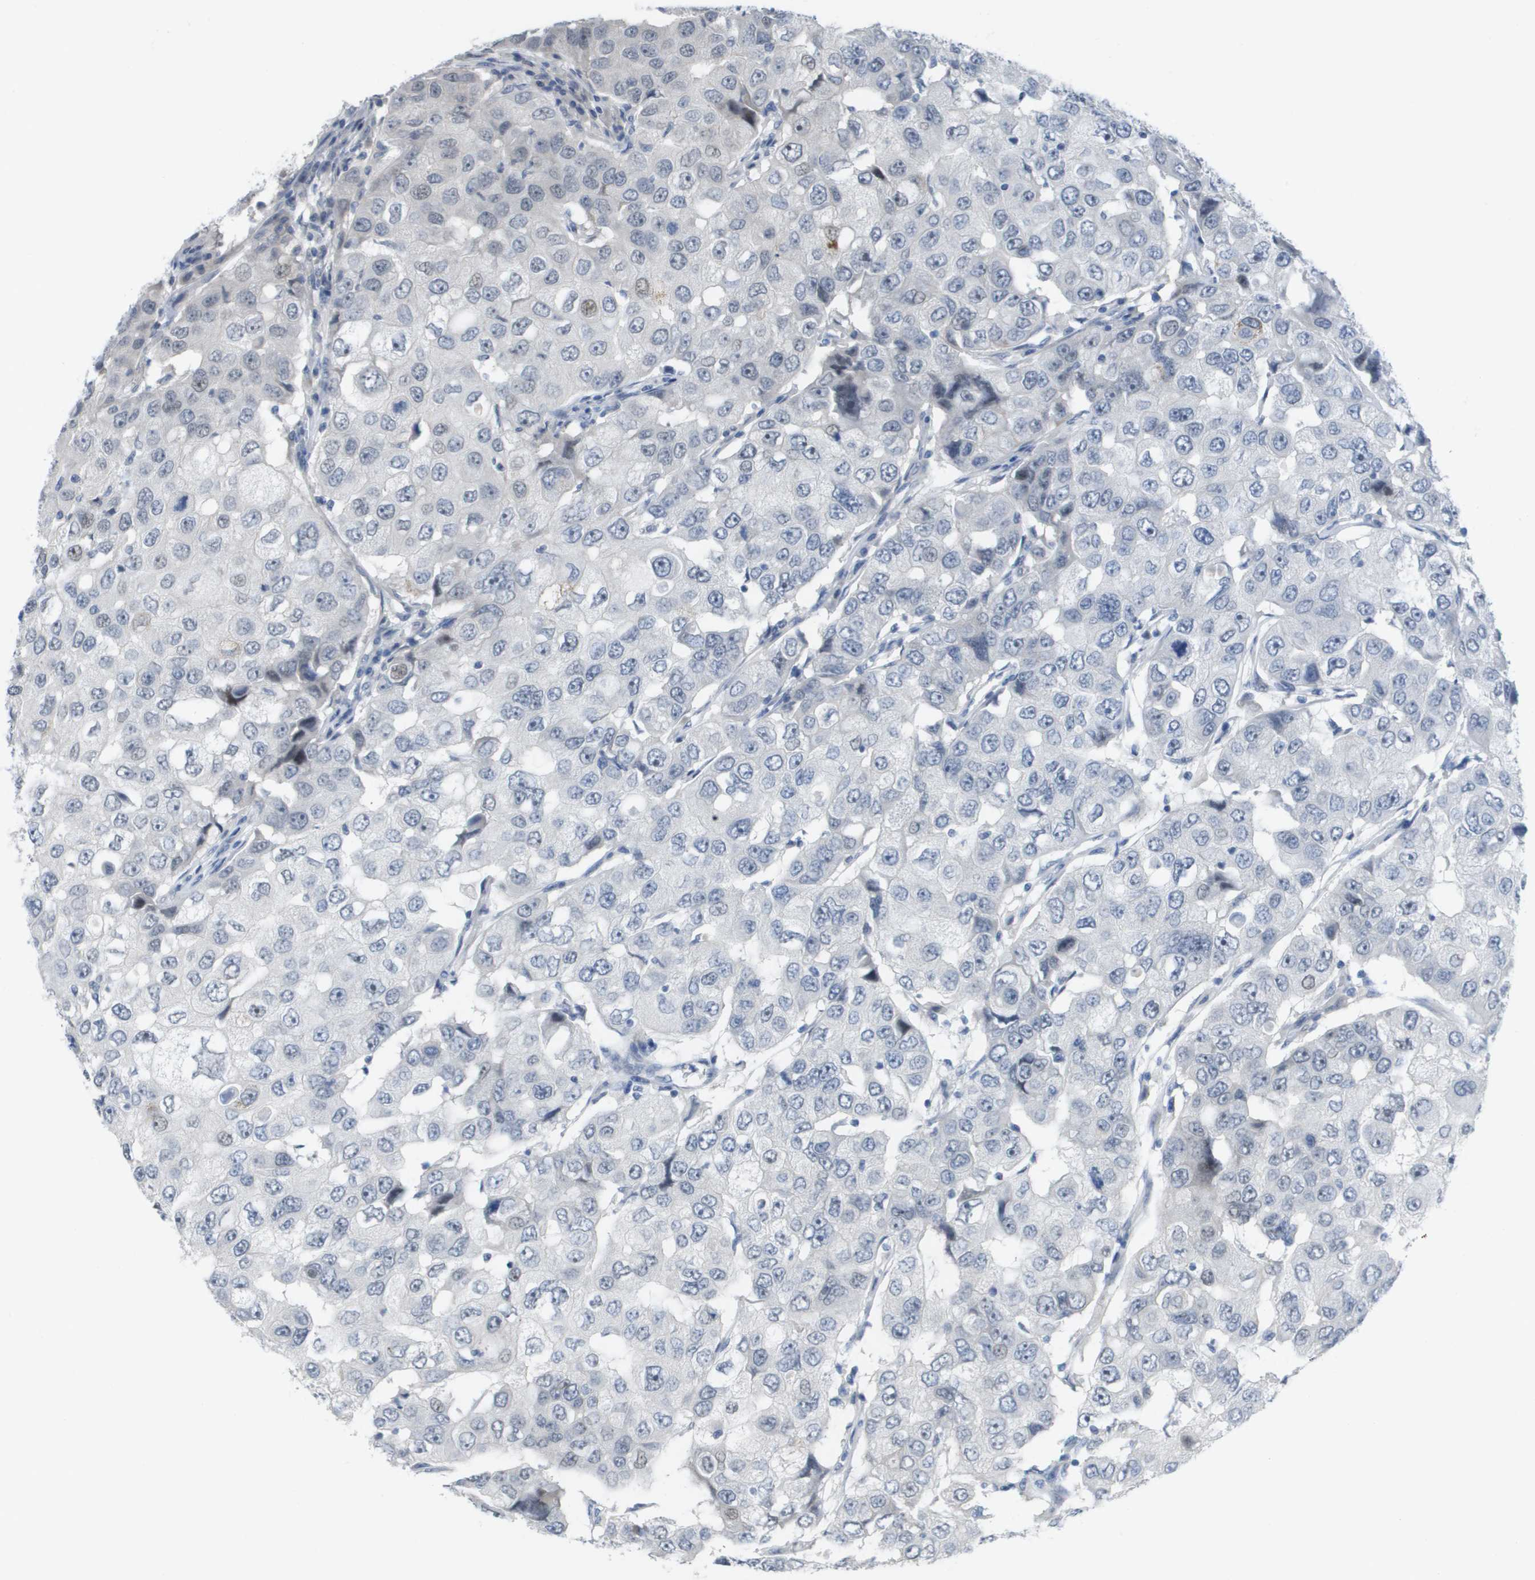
{"staining": {"intensity": "negative", "quantity": "none", "location": "none"}, "tissue": "breast cancer", "cell_type": "Tumor cells", "image_type": "cancer", "snomed": [{"axis": "morphology", "description": "Duct carcinoma"}, {"axis": "topography", "description": "Breast"}], "caption": "IHC of human breast cancer (infiltrating ductal carcinoma) exhibits no positivity in tumor cells.", "gene": "PDE4A", "patient": {"sex": "female", "age": 27}}